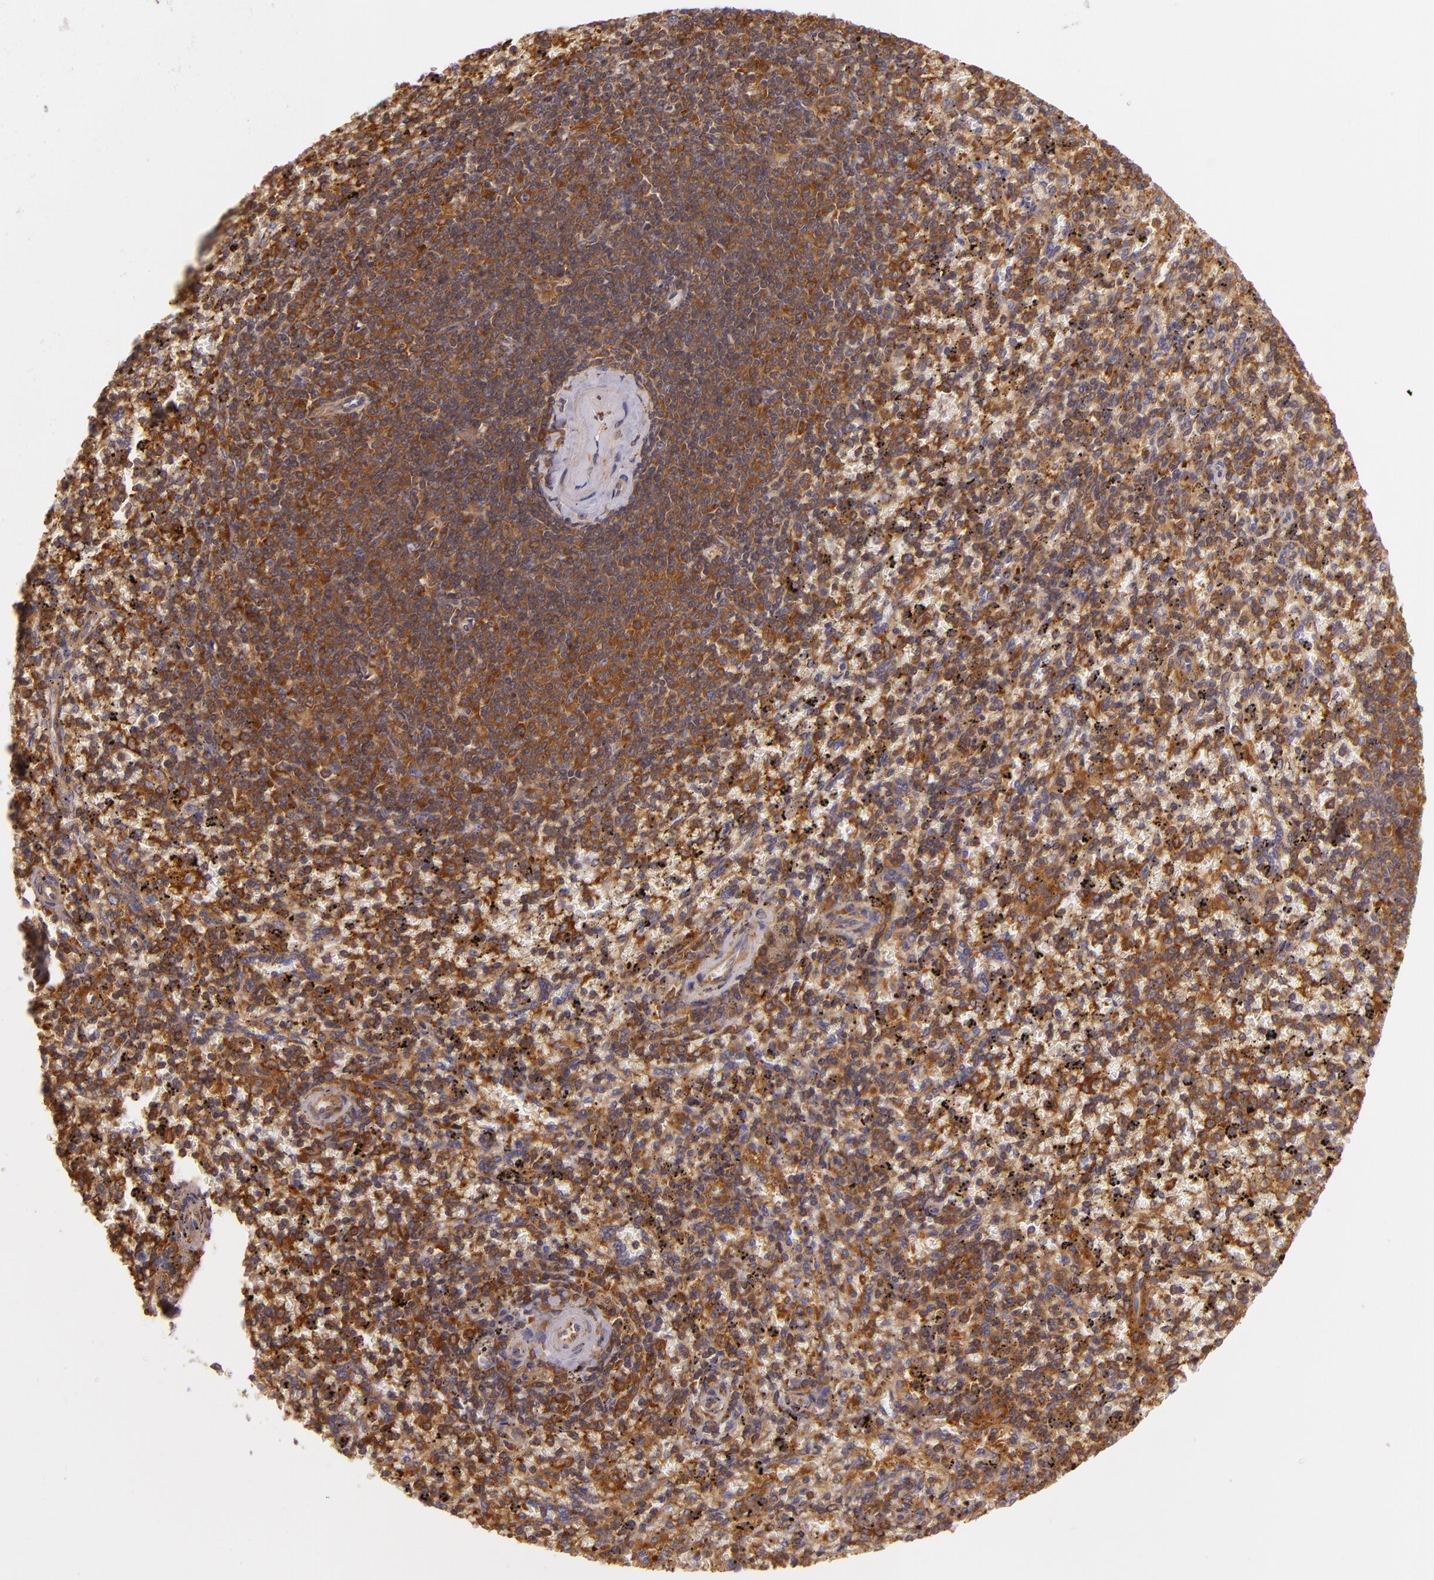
{"staining": {"intensity": "strong", "quantity": ">75%", "location": "cytoplasmic/membranous"}, "tissue": "spleen", "cell_type": "Cells in red pulp", "image_type": "normal", "snomed": [{"axis": "morphology", "description": "Normal tissue, NOS"}, {"axis": "topography", "description": "Spleen"}], "caption": "IHC (DAB (3,3'-diaminobenzidine)) staining of benign human spleen reveals strong cytoplasmic/membranous protein expression in about >75% of cells in red pulp. The staining is performed using DAB brown chromogen to label protein expression. The nuclei are counter-stained blue using hematoxylin.", "gene": "TLN1", "patient": {"sex": "female", "age": 43}}